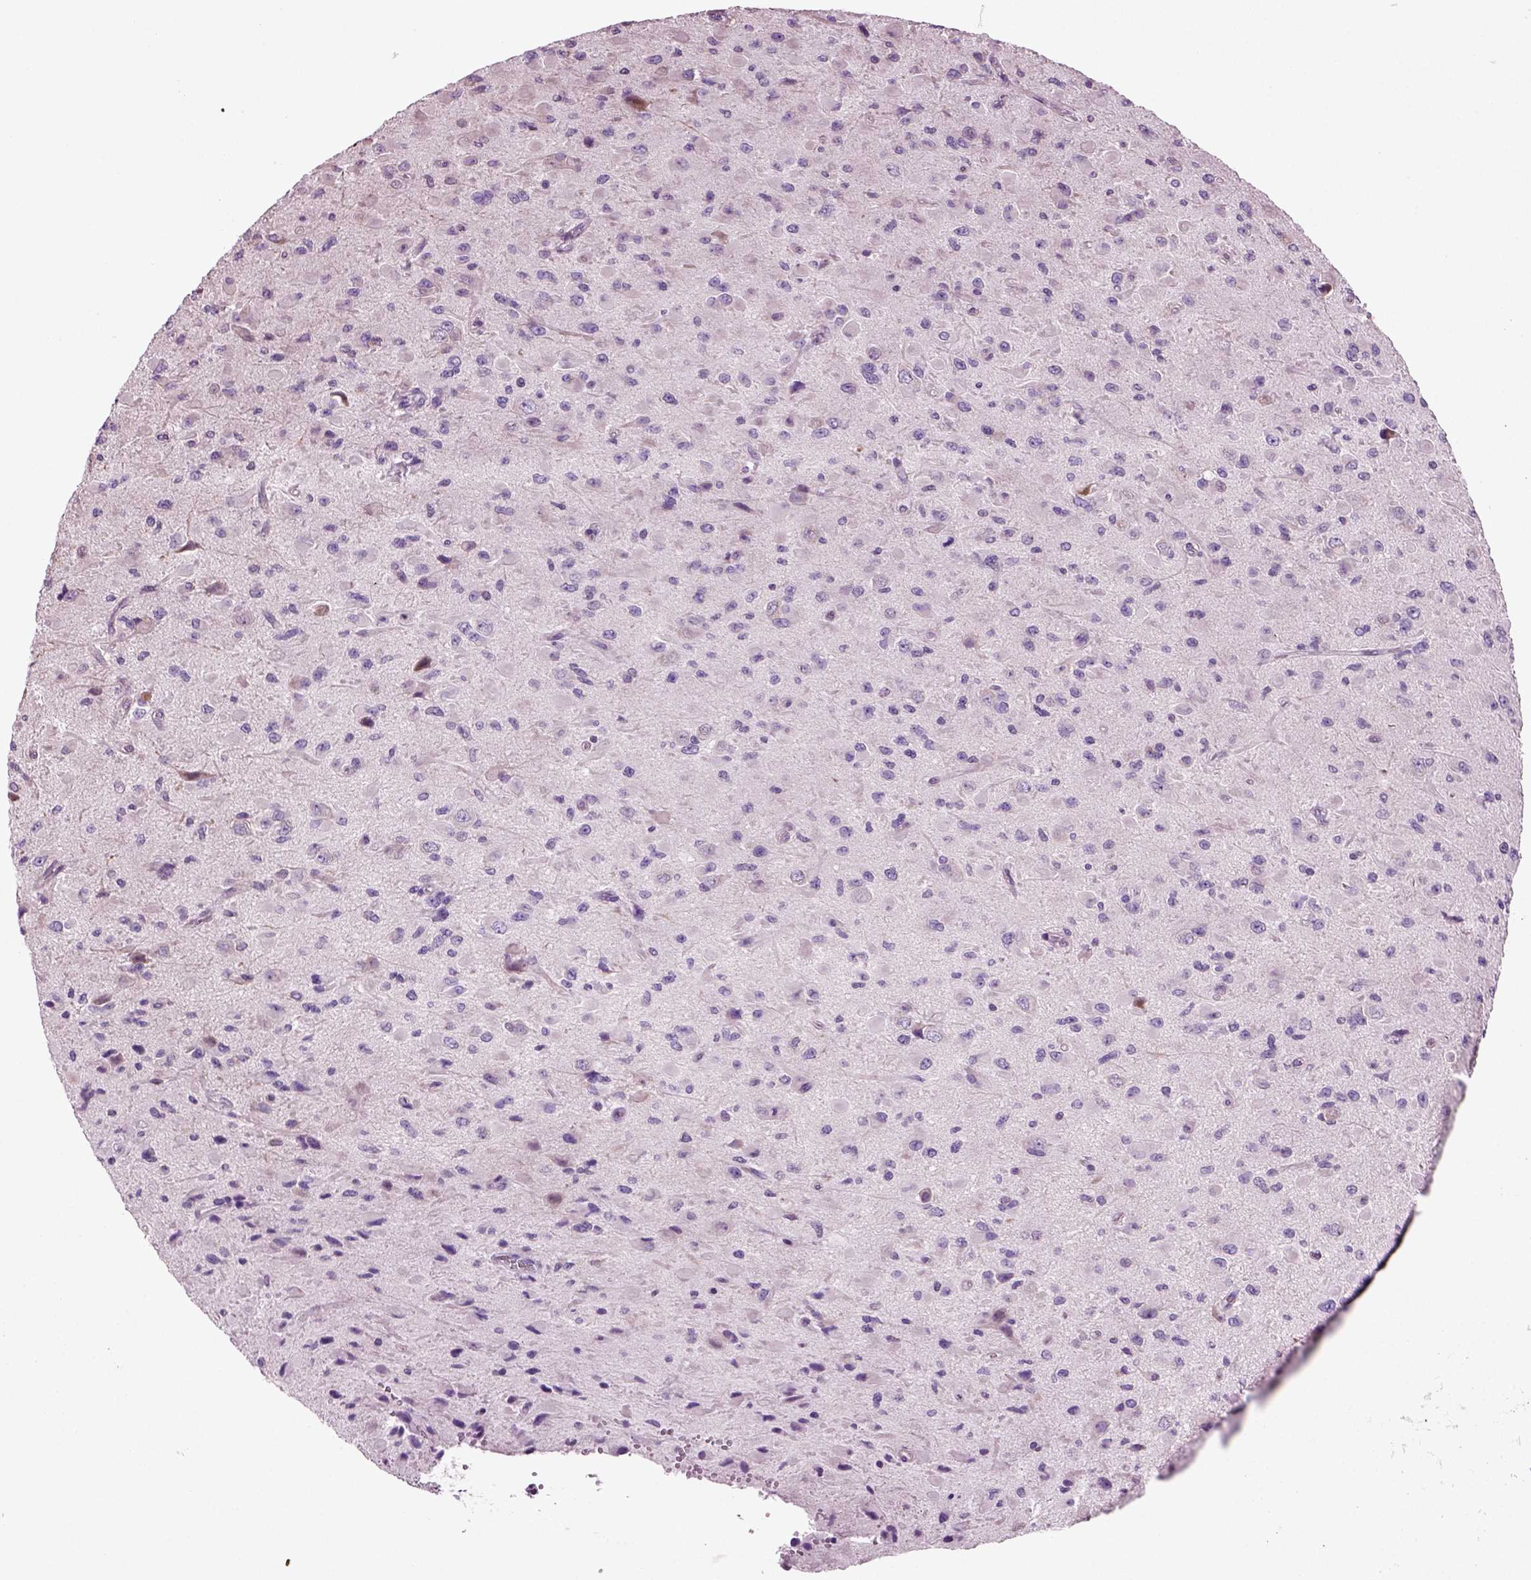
{"staining": {"intensity": "negative", "quantity": "none", "location": "none"}, "tissue": "glioma", "cell_type": "Tumor cells", "image_type": "cancer", "snomed": [{"axis": "morphology", "description": "Glioma, malignant, High grade"}, {"axis": "topography", "description": "Cerebral cortex"}], "caption": "This histopathology image is of glioma stained with immunohistochemistry (IHC) to label a protein in brown with the nuclei are counter-stained blue. There is no staining in tumor cells.", "gene": "ARID3A", "patient": {"sex": "male", "age": 35}}